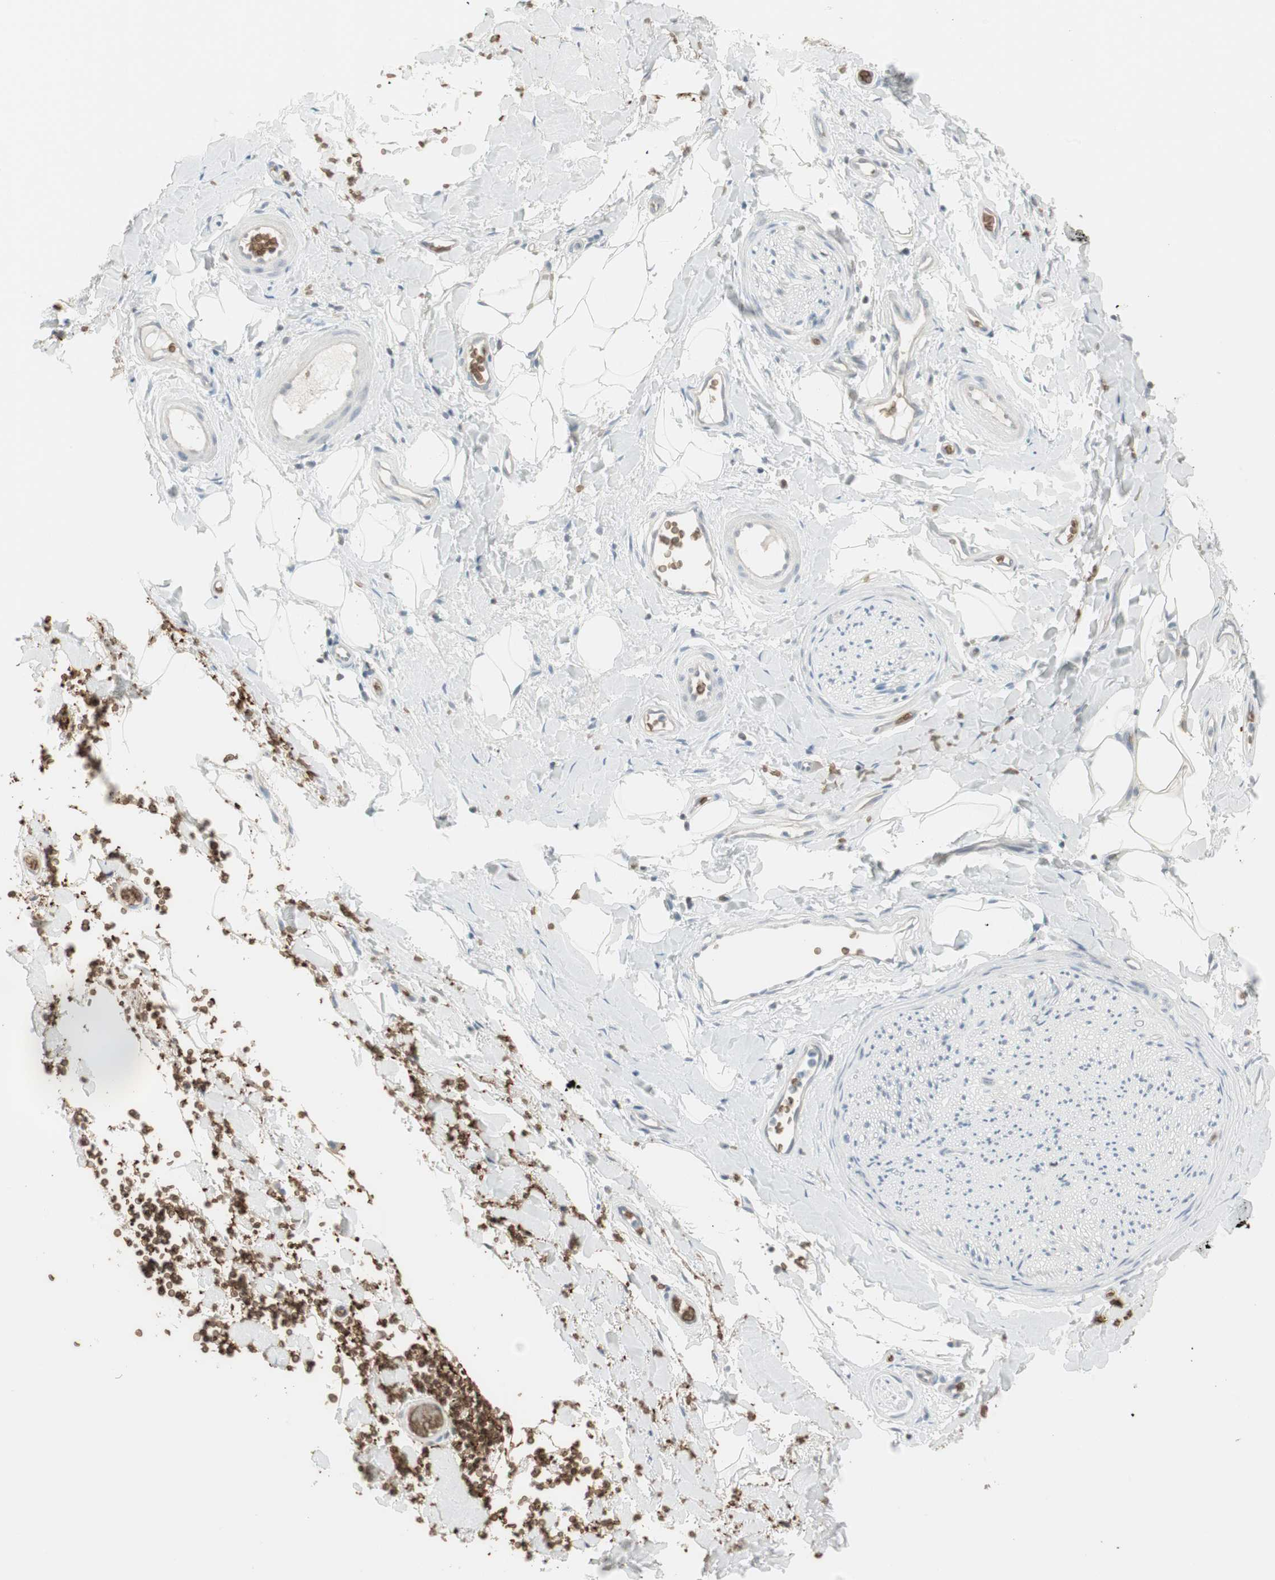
{"staining": {"intensity": "negative", "quantity": "none", "location": "none"}, "tissue": "adipose tissue", "cell_type": "Adipocytes", "image_type": "normal", "snomed": [{"axis": "morphology", "description": "Normal tissue, NOS"}, {"axis": "morphology", "description": "Carcinoma, NOS"}, {"axis": "topography", "description": "Pancreas"}, {"axis": "topography", "description": "Peripheral nerve tissue"}], "caption": "DAB immunohistochemical staining of unremarkable adipose tissue exhibits no significant expression in adipocytes.", "gene": "MAP4K1", "patient": {"sex": "female", "age": 29}}